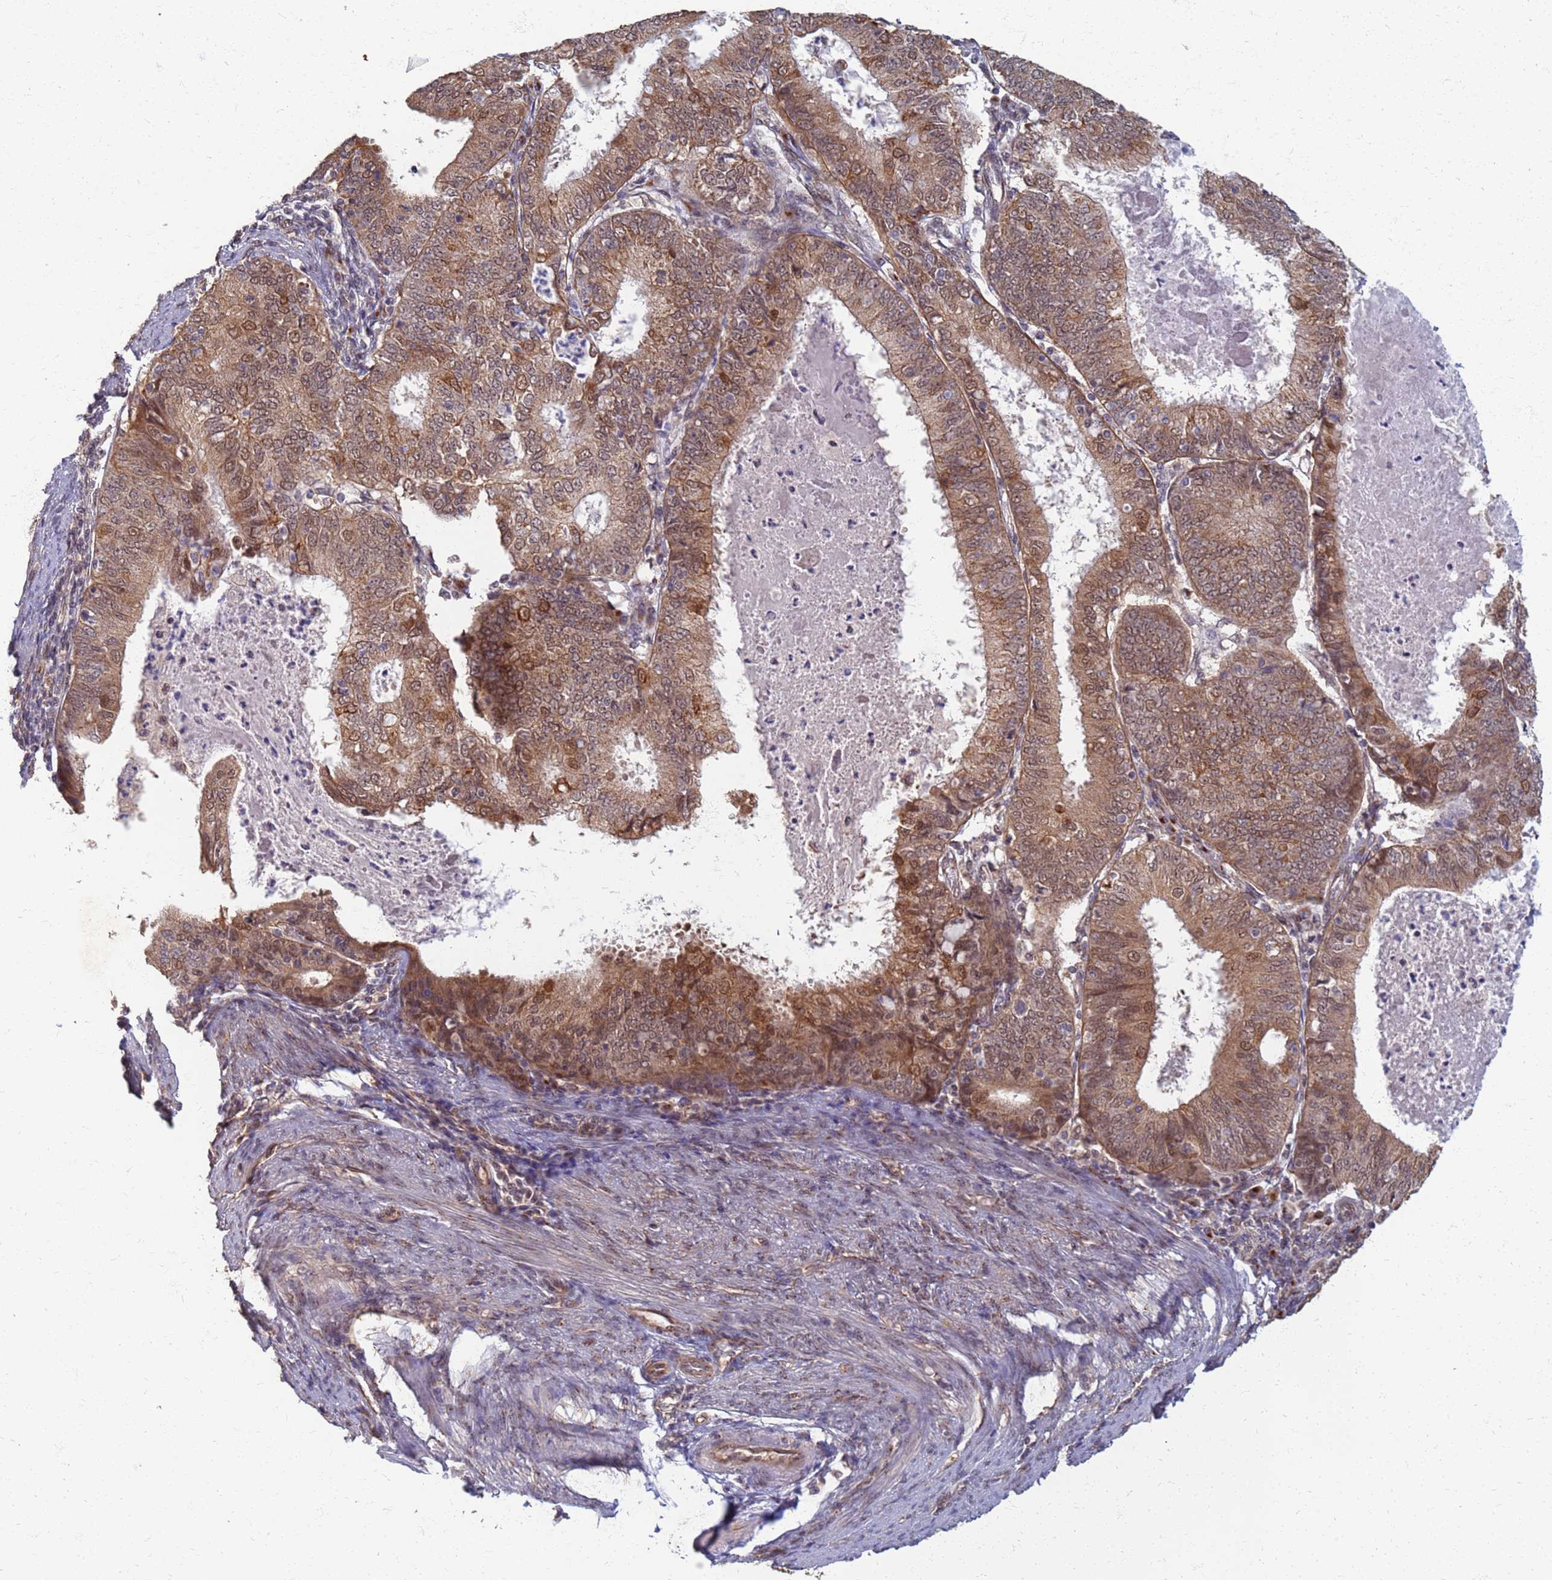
{"staining": {"intensity": "moderate", "quantity": ">75%", "location": "cytoplasmic/membranous,nuclear"}, "tissue": "endometrial cancer", "cell_type": "Tumor cells", "image_type": "cancer", "snomed": [{"axis": "morphology", "description": "Adenocarcinoma, NOS"}, {"axis": "topography", "description": "Endometrium"}], "caption": "Tumor cells display medium levels of moderate cytoplasmic/membranous and nuclear staining in approximately >75% of cells in human adenocarcinoma (endometrial). The protein of interest is shown in brown color, while the nuclei are stained blue.", "gene": "ITGB4", "patient": {"sex": "female", "age": 57}}